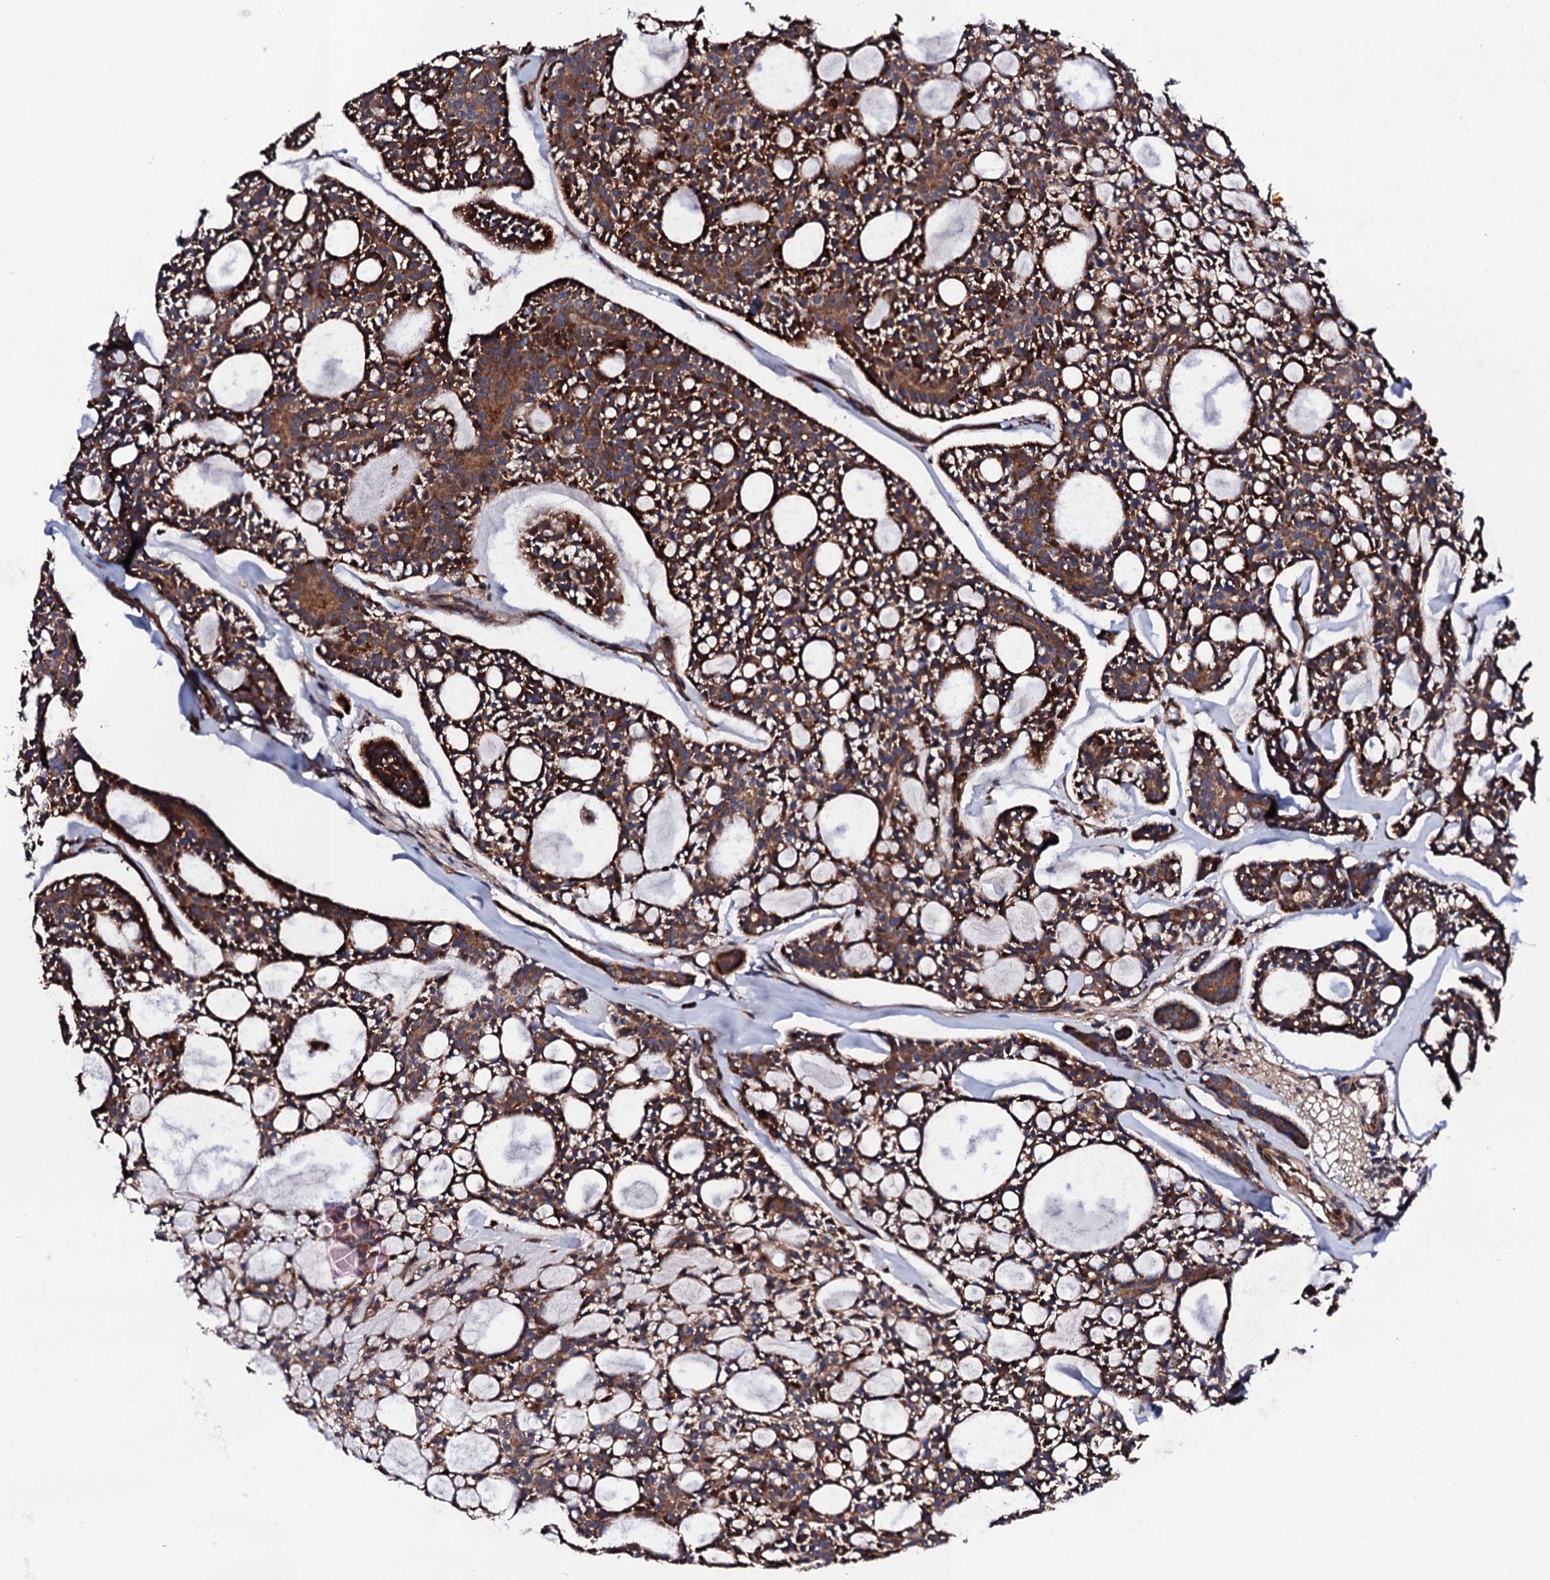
{"staining": {"intensity": "moderate", "quantity": ">75%", "location": "cytoplasmic/membranous"}, "tissue": "head and neck cancer", "cell_type": "Tumor cells", "image_type": "cancer", "snomed": [{"axis": "morphology", "description": "Adenocarcinoma, NOS"}, {"axis": "topography", "description": "Salivary gland"}, {"axis": "topography", "description": "Head-Neck"}], "caption": "Head and neck cancer (adenocarcinoma) stained for a protein exhibits moderate cytoplasmic/membranous positivity in tumor cells.", "gene": "LIPT2", "patient": {"sex": "male", "age": 55}}